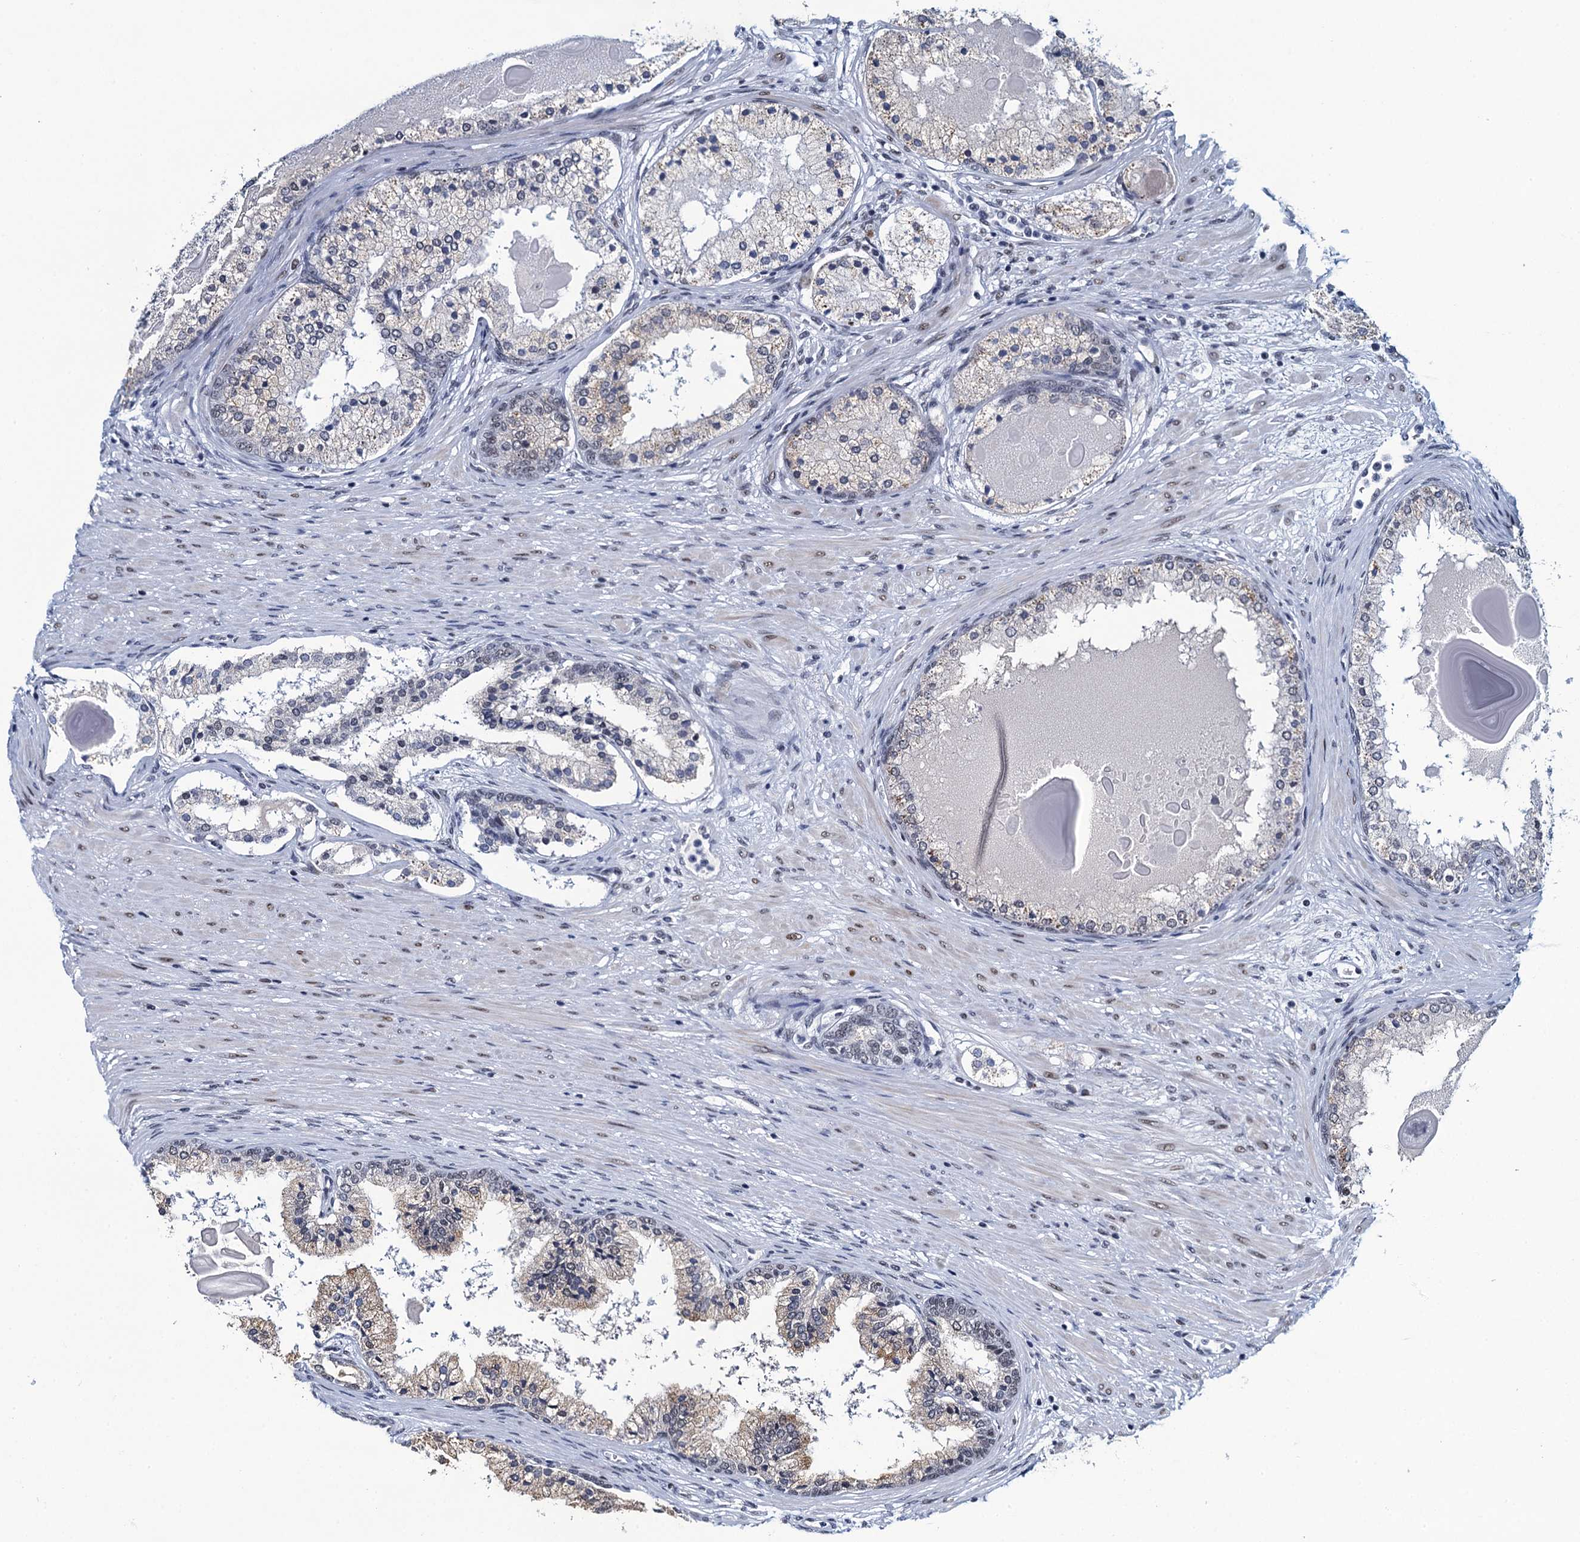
{"staining": {"intensity": "negative", "quantity": "none", "location": "none"}, "tissue": "prostate cancer", "cell_type": "Tumor cells", "image_type": "cancer", "snomed": [{"axis": "morphology", "description": "Adenocarcinoma, Low grade"}, {"axis": "topography", "description": "Prostate"}], "caption": "Tumor cells show no significant expression in prostate cancer (low-grade adenocarcinoma).", "gene": "HNRNPUL2", "patient": {"sex": "male", "age": 59}}